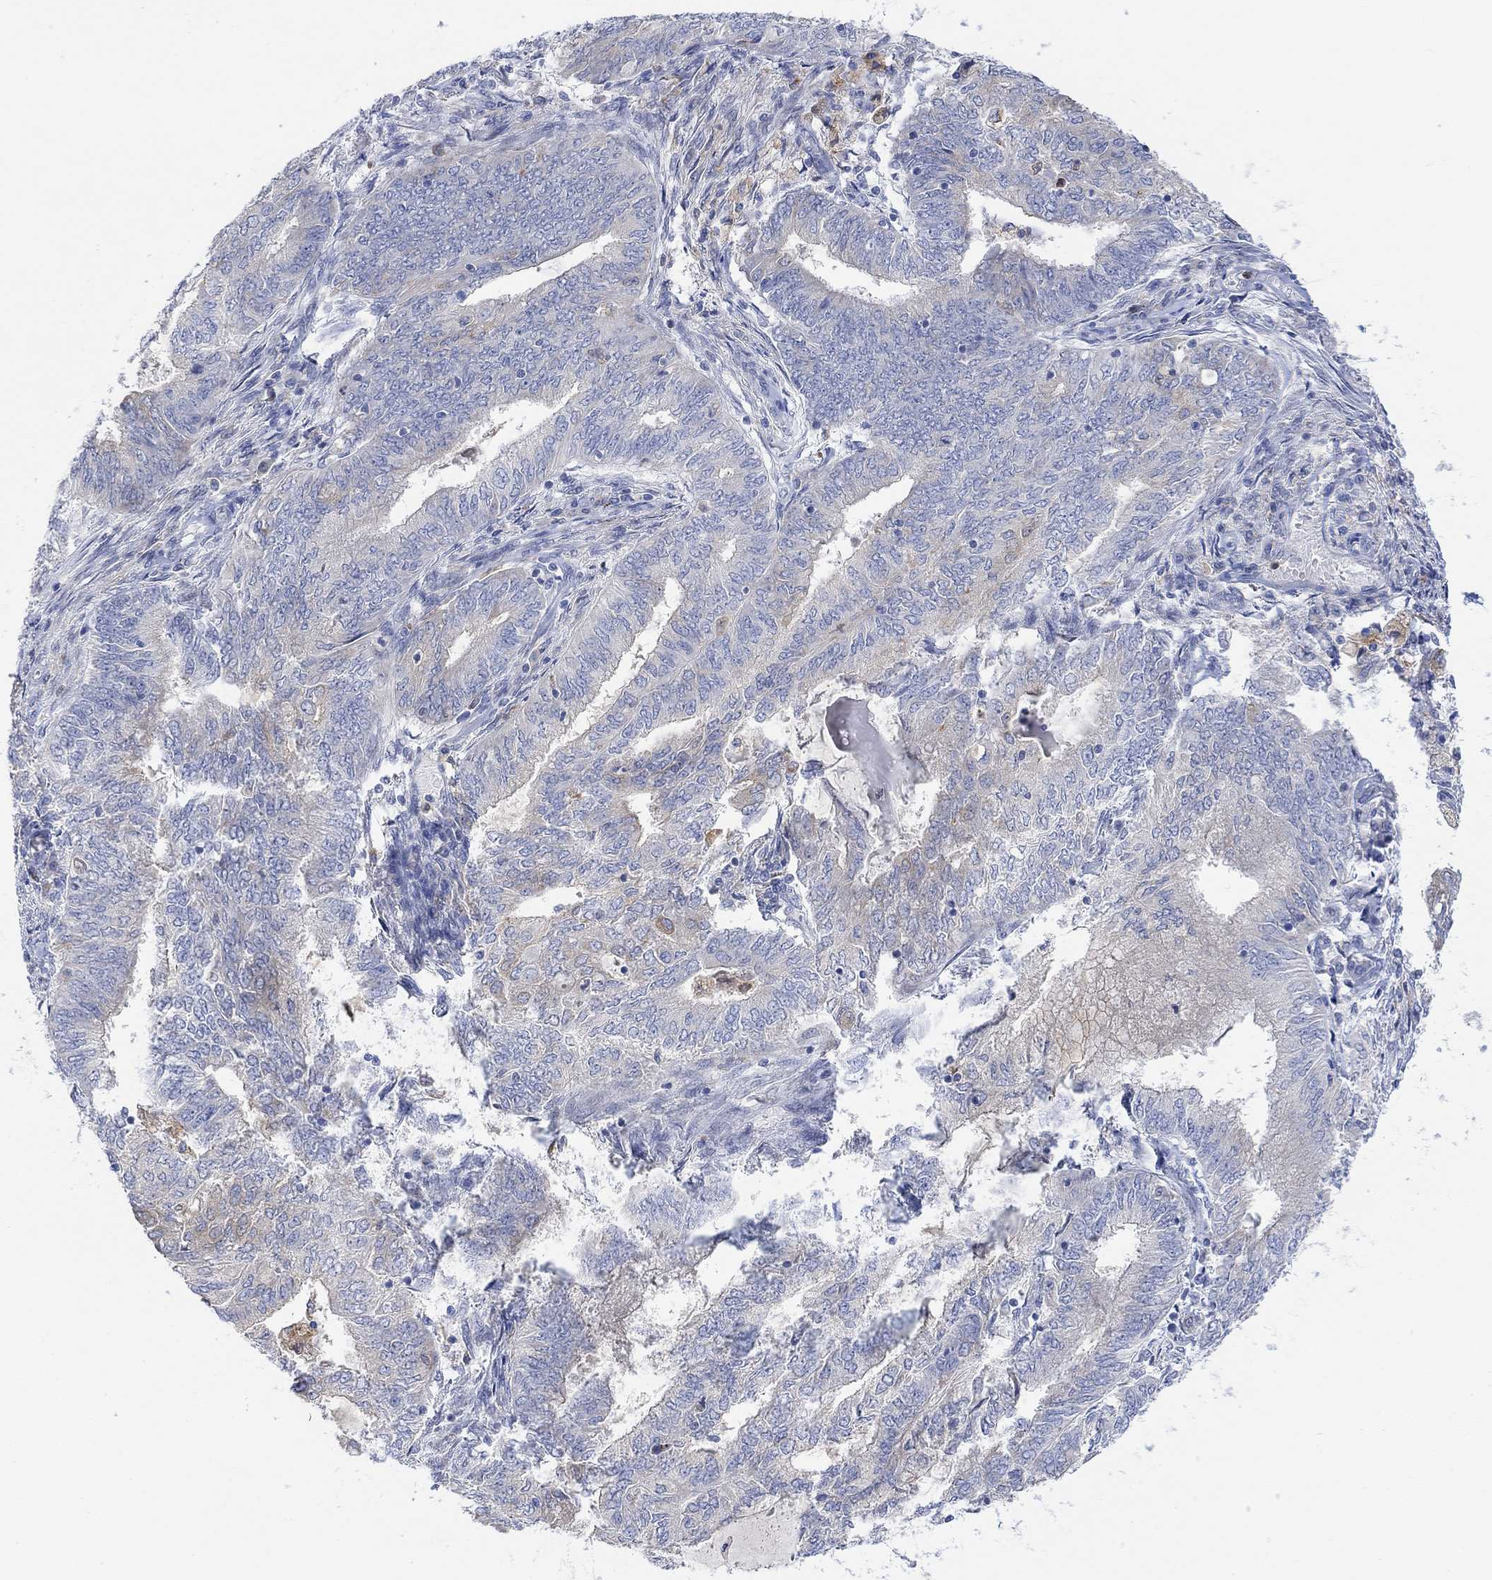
{"staining": {"intensity": "weak", "quantity": "<25%", "location": "cytoplasmic/membranous"}, "tissue": "endometrial cancer", "cell_type": "Tumor cells", "image_type": "cancer", "snomed": [{"axis": "morphology", "description": "Adenocarcinoma, NOS"}, {"axis": "topography", "description": "Endometrium"}], "caption": "Tumor cells show no significant expression in adenocarcinoma (endometrial). (DAB (3,3'-diaminobenzidine) immunohistochemistry (IHC), high magnification).", "gene": "ACSL1", "patient": {"sex": "female", "age": 62}}